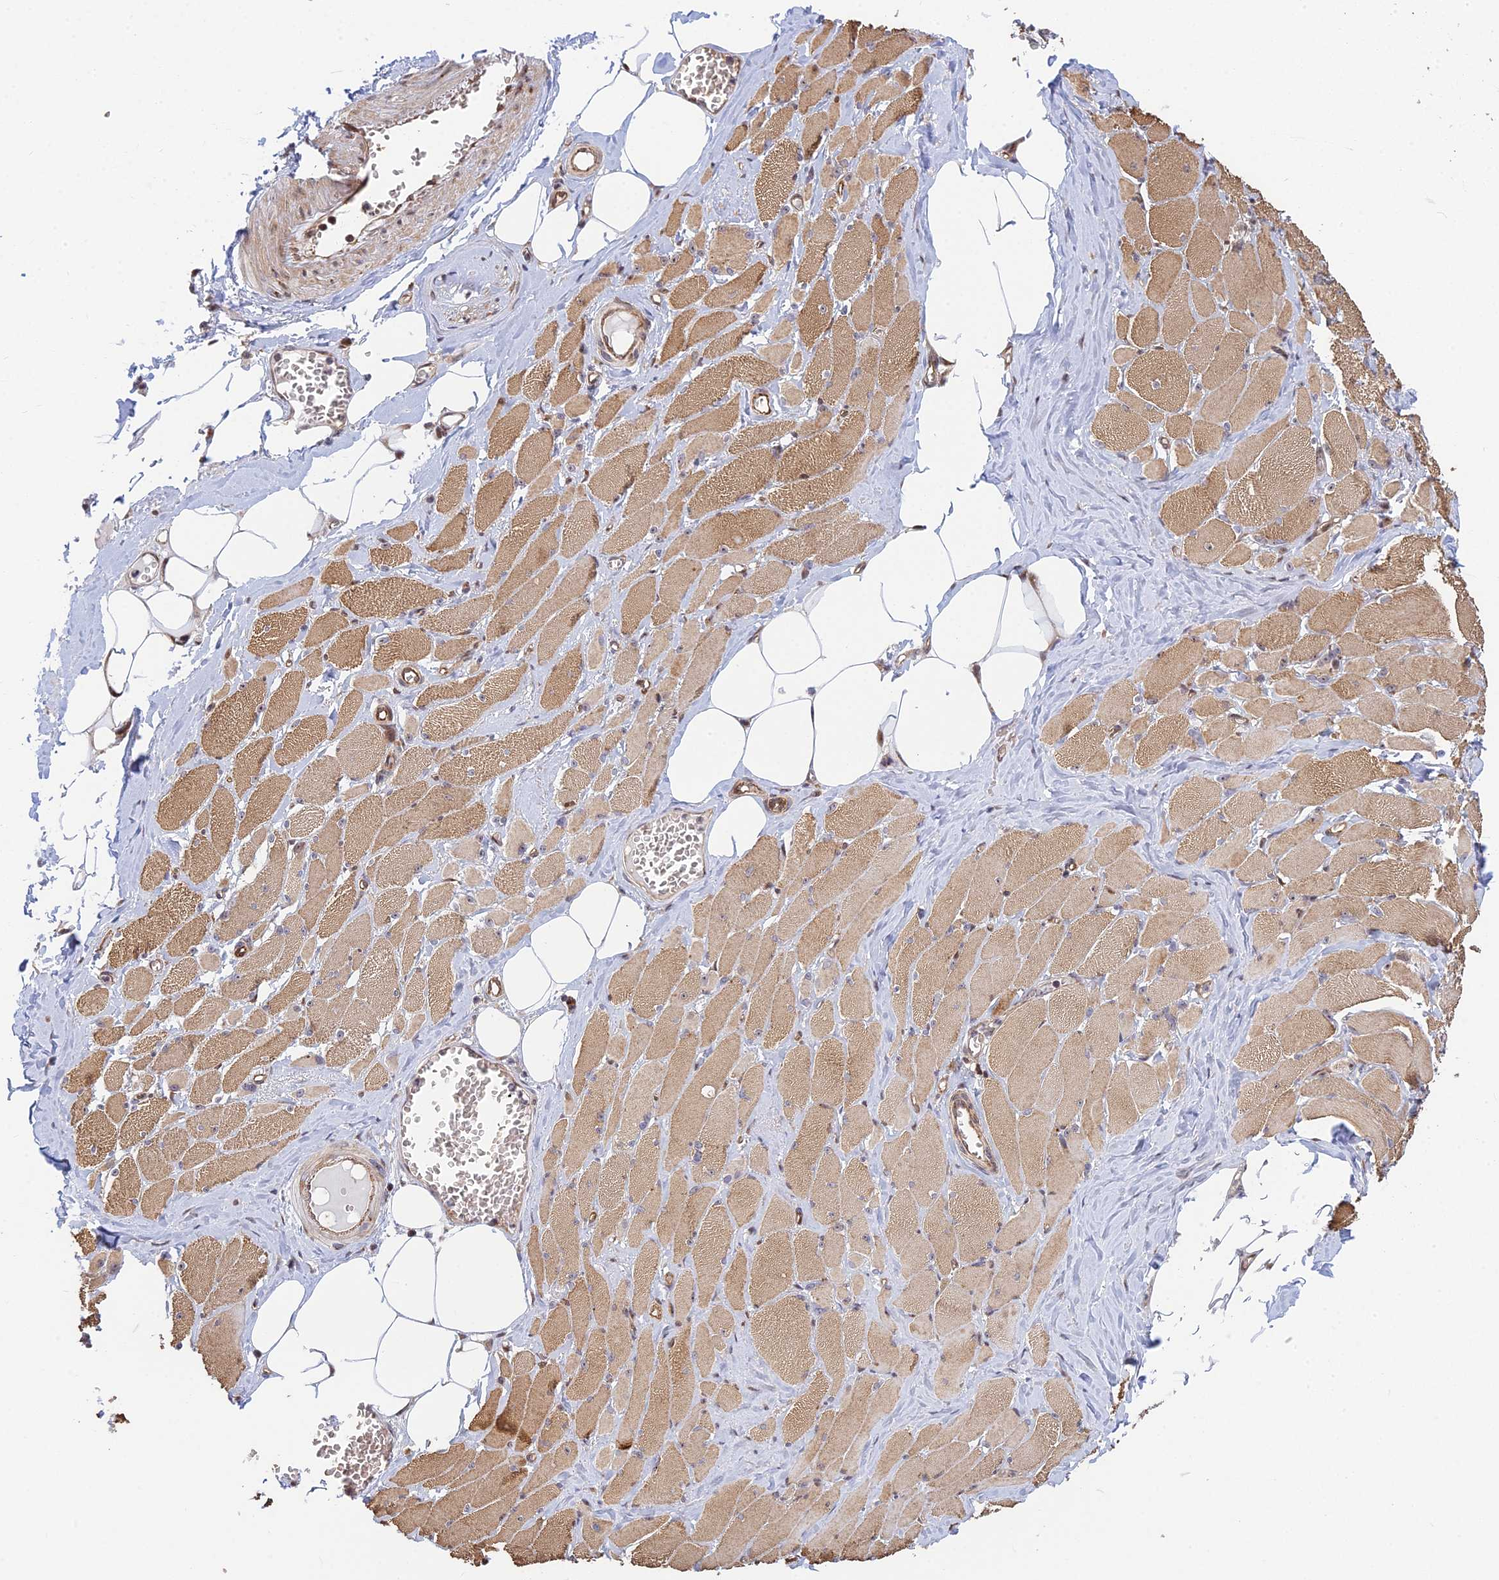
{"staining": {"intensity": "moderate", "quantity": ">75%", "location": "cytoplasmic/membranous,nuclear"}, "tissue": "skeletal muscle", "cell_type": "Myocytes", "image_type": "normal", "snomed": [{"axis": "morphology", "description": "Normal tissue, NOS"}, {"axis": "morphology", "description": "Basal cell carcinoma"}, {"axis": "topography", "description": "Skeletal muscle"}], "caption": "High-power microscopy captured an immunohistochemistry histopathology image of benign skeletal muscle, revealing moderate cytoplasmic/membranous,nuclear staining in about >75% of myocytes. (DAB IHC with brightfield microscopy, high magnification).", "gene": "UFSP2", "patient": {"sex": "female", "age": 64}}